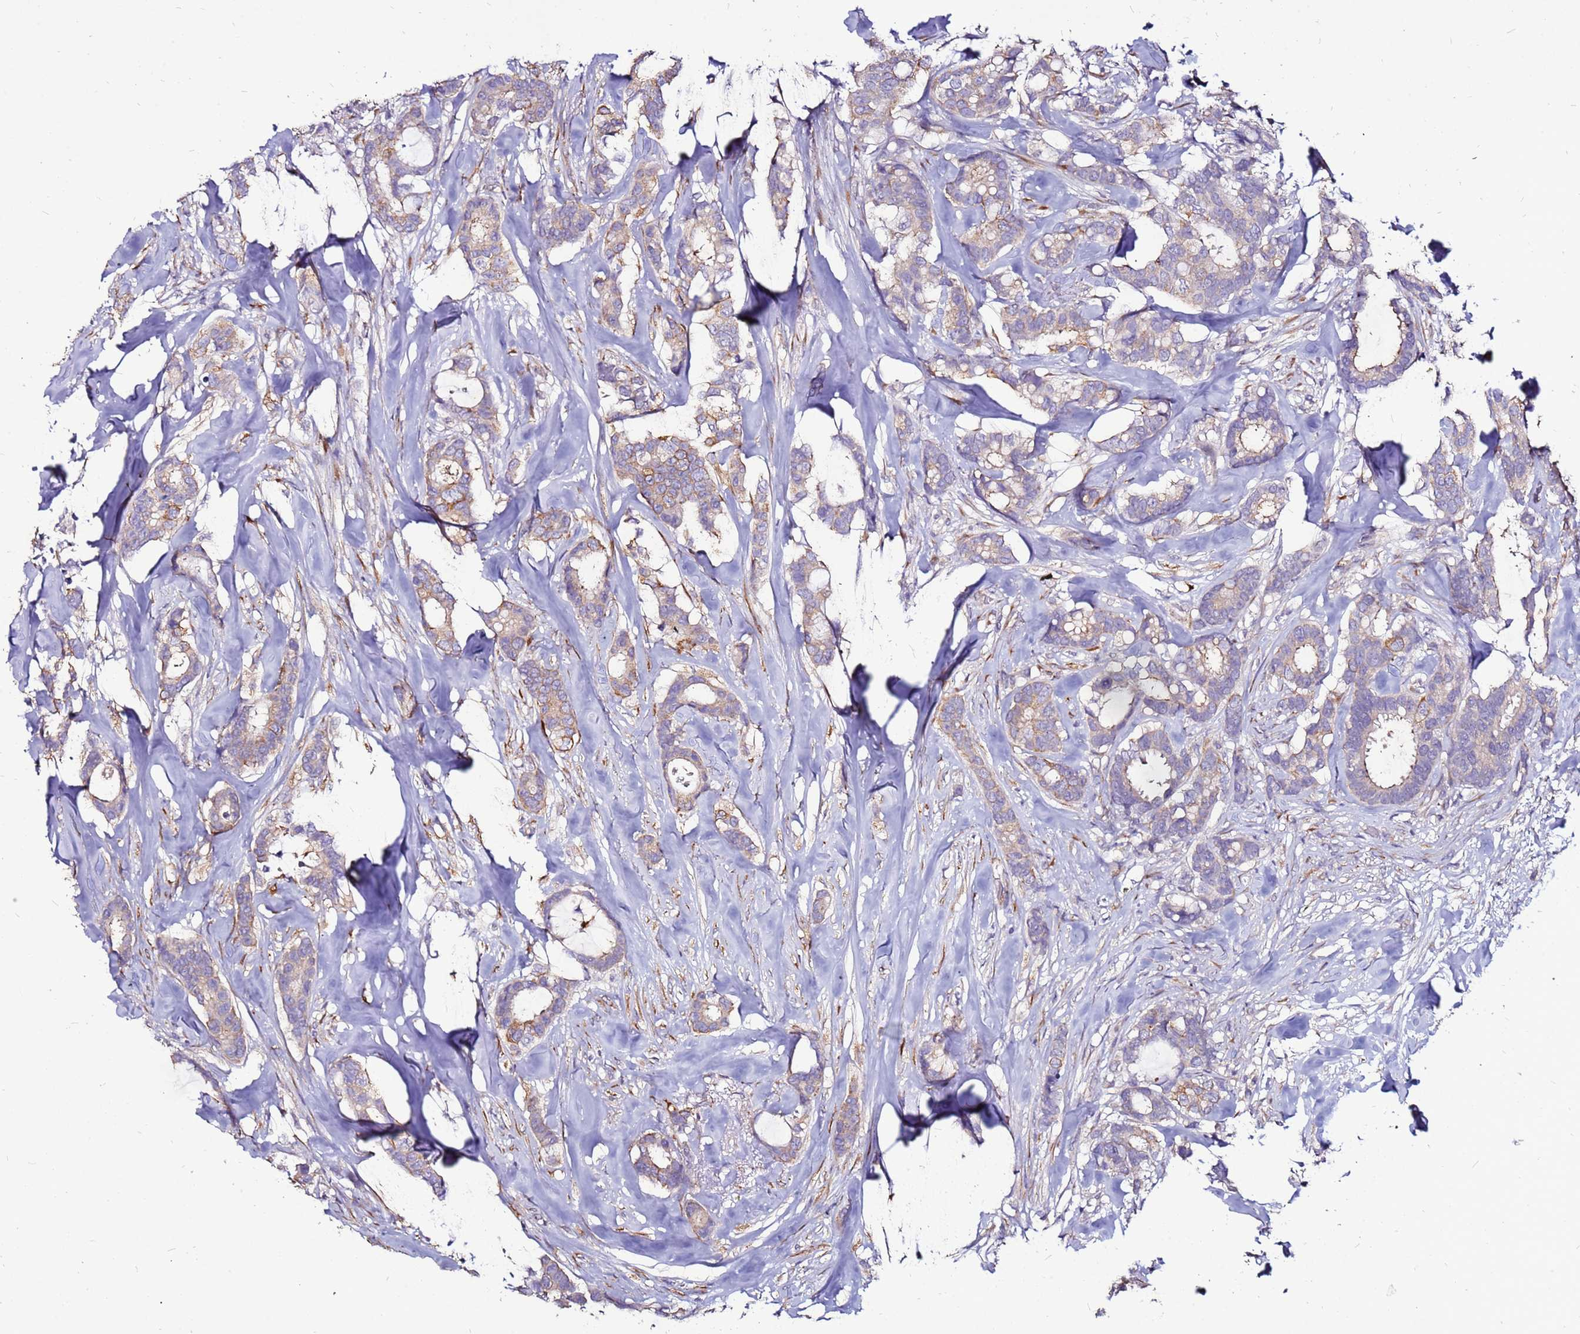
{"staining": {"intensity": "weak", "quantity": ">75%", "location": "cytoplasmic/membranous"}, "tissue": "breast cancer", "cell_type": "Tumor cells", "image_type": "cancer", "snomed": [{"axis": "morphology", "description": "Duct carcinoma"}, {"axis": "topography", "description": "Breast"}], "caption": "Human invasive ductal carcinoma (breast) stained with a protein marker reveals weak staining in tumor cells.", "gene": "SLC44A3", "patient": {"sex": "female", "age": 87}}